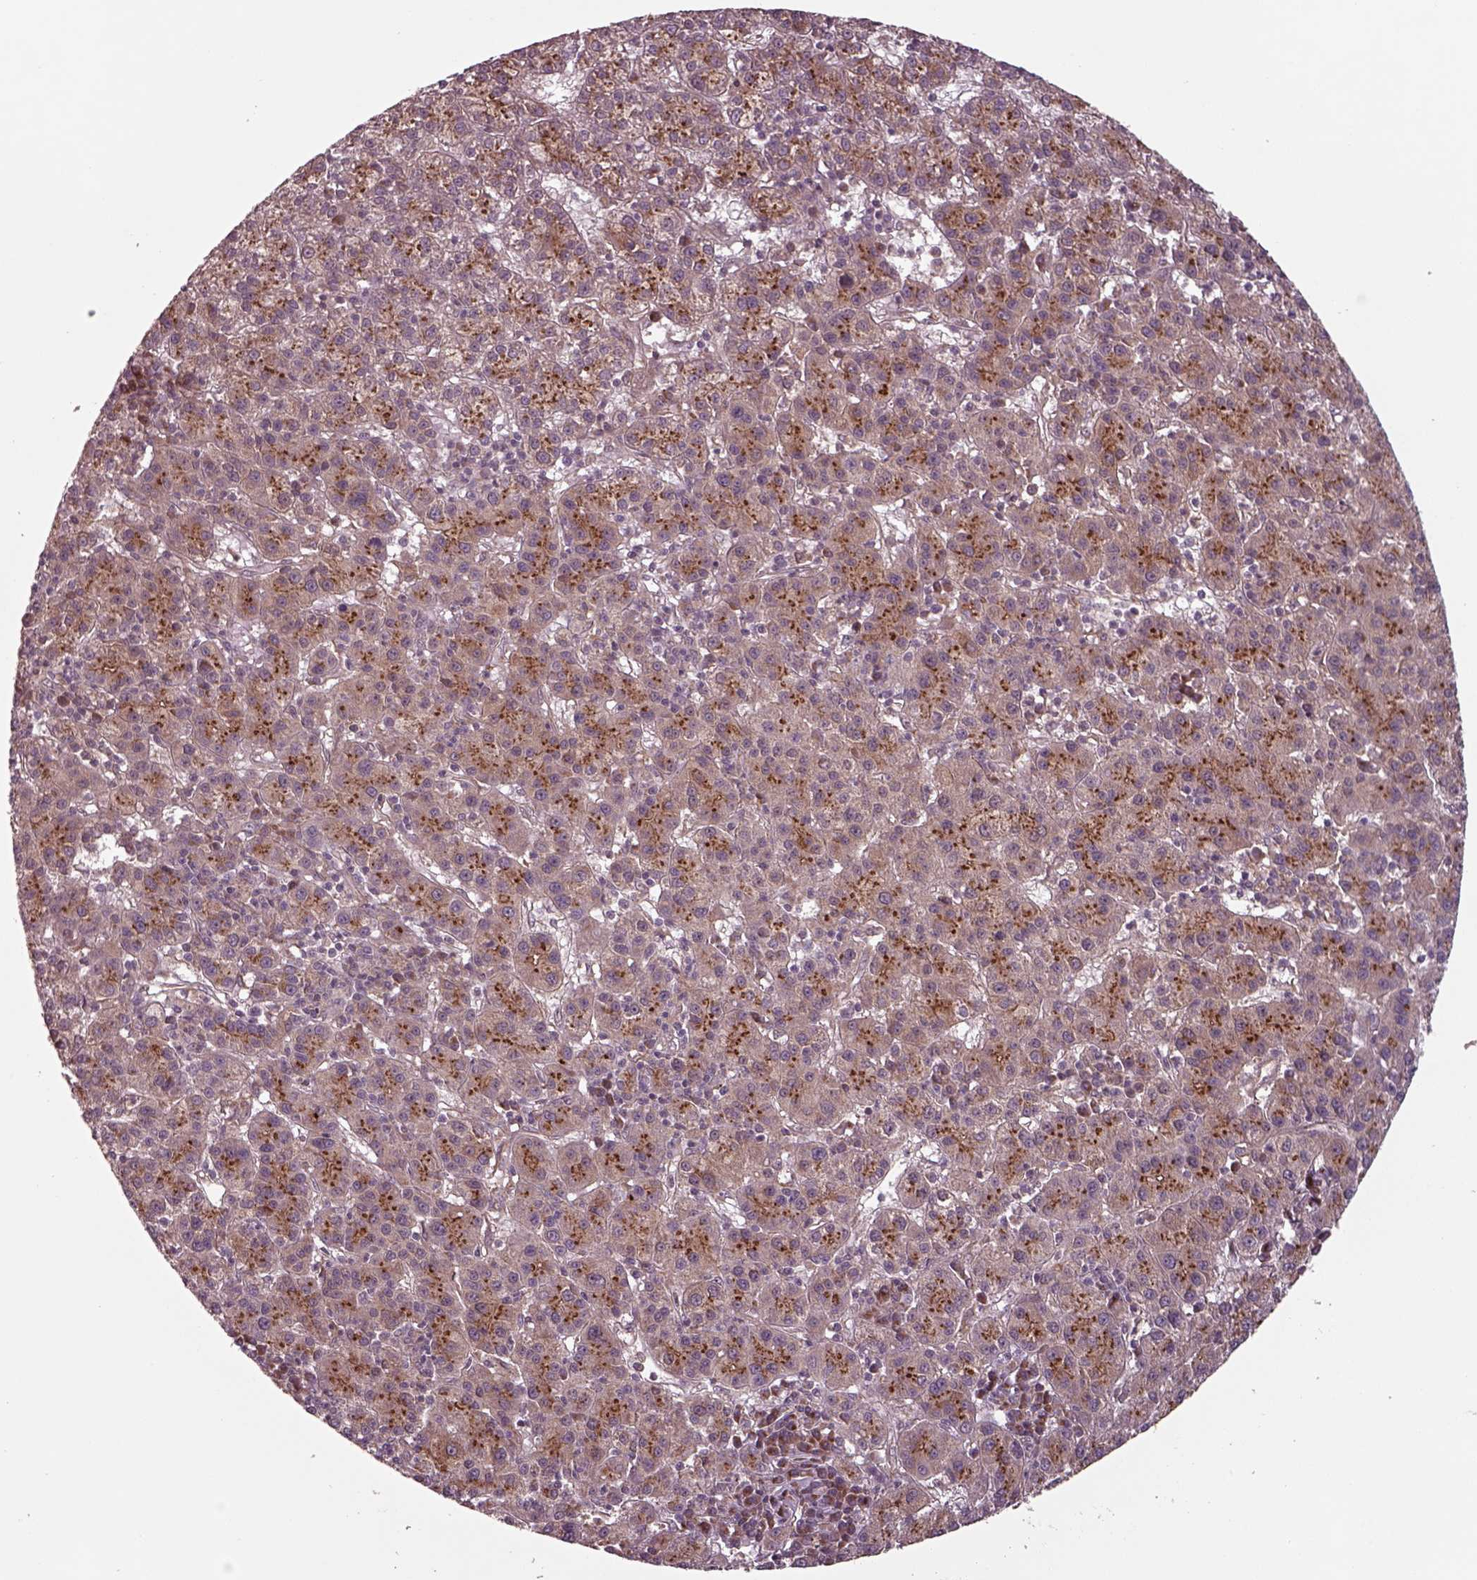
{"staining": {"intensity": "strong", "quantity": "25%-75%", "location": "cytoplasmic/membranous"}, "tissue": "liver cancer", "cell_type": "Tumor cells", "image_type": "cancer", "snomed": [{"axis": "morphology", "description": "Carcinoma, Hepatocellular, NOS"}, {"axis": "topography", "description": "Liver"}], "caption": "Immunohistochemical staining of liver cancer demonstrates high levels of strong cytoplasmic/membranous staining in approximately 25%-75% of tumor cells. The staining is performed using DAB brown chromogen to label protein expression. The nuclei are counter-stained blue using hematoxylin.", "gene": "CHMP3", "patient": {"sex": "female", "age": 60}}